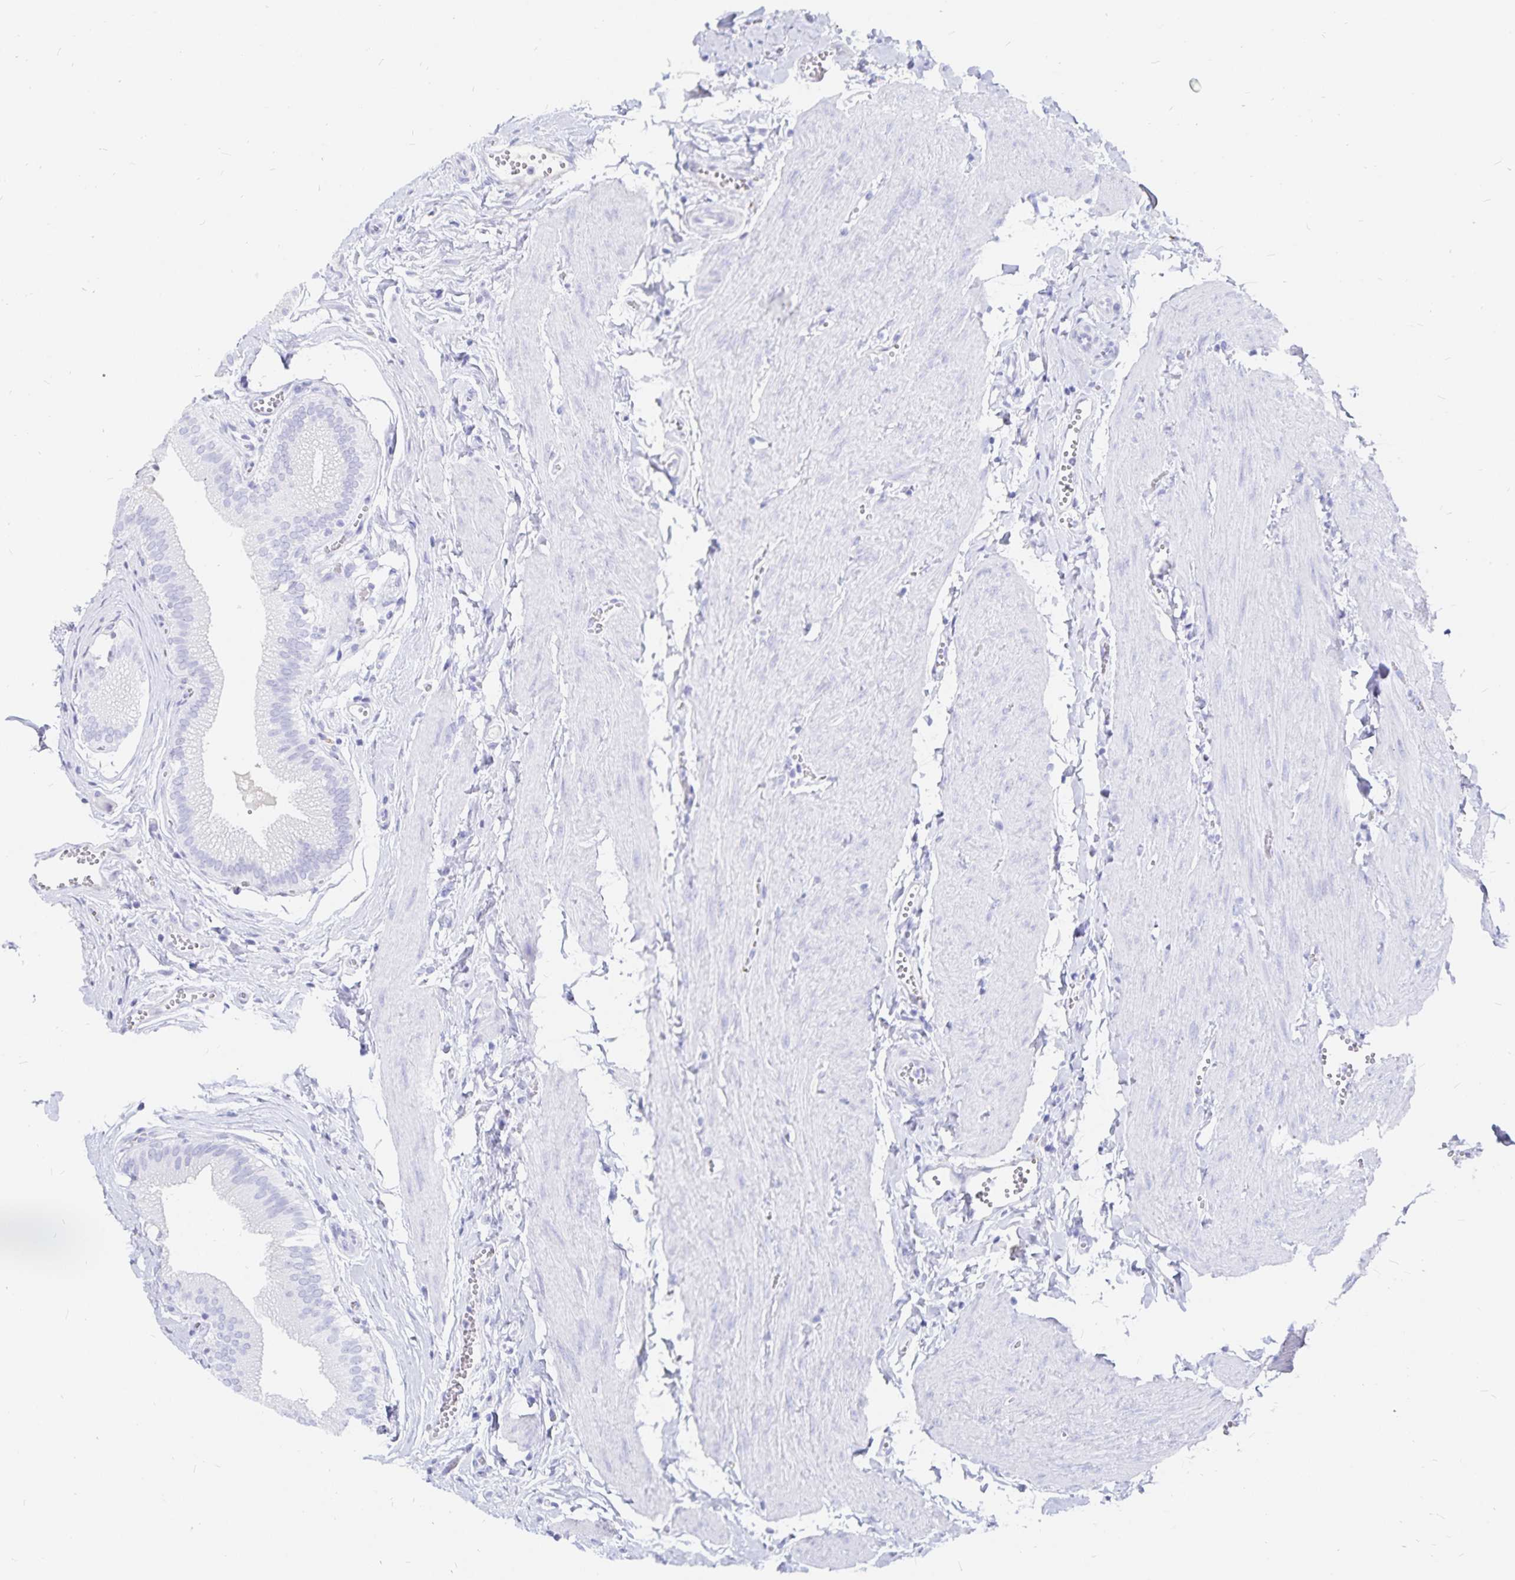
{"staining": {"intensity": "negative", "quantity": "none", "location": "none"}, "tissue": "gallbladder", "cell_type": "Glandular cells", "image_type": "normal", "snomed": [{"axis": "morphology", "description": "Normal tissue, NOS"}, {"axis": "topography", "description": "Gallbladder"}, {"axis": "topography", "description": "Peripheral nerve tissue"}], "caption": "The IHC image has no significant expression in glandular cells of gallbladder.", "gene": "INSL5", "patient": {"sex": "male", "age": 17}}